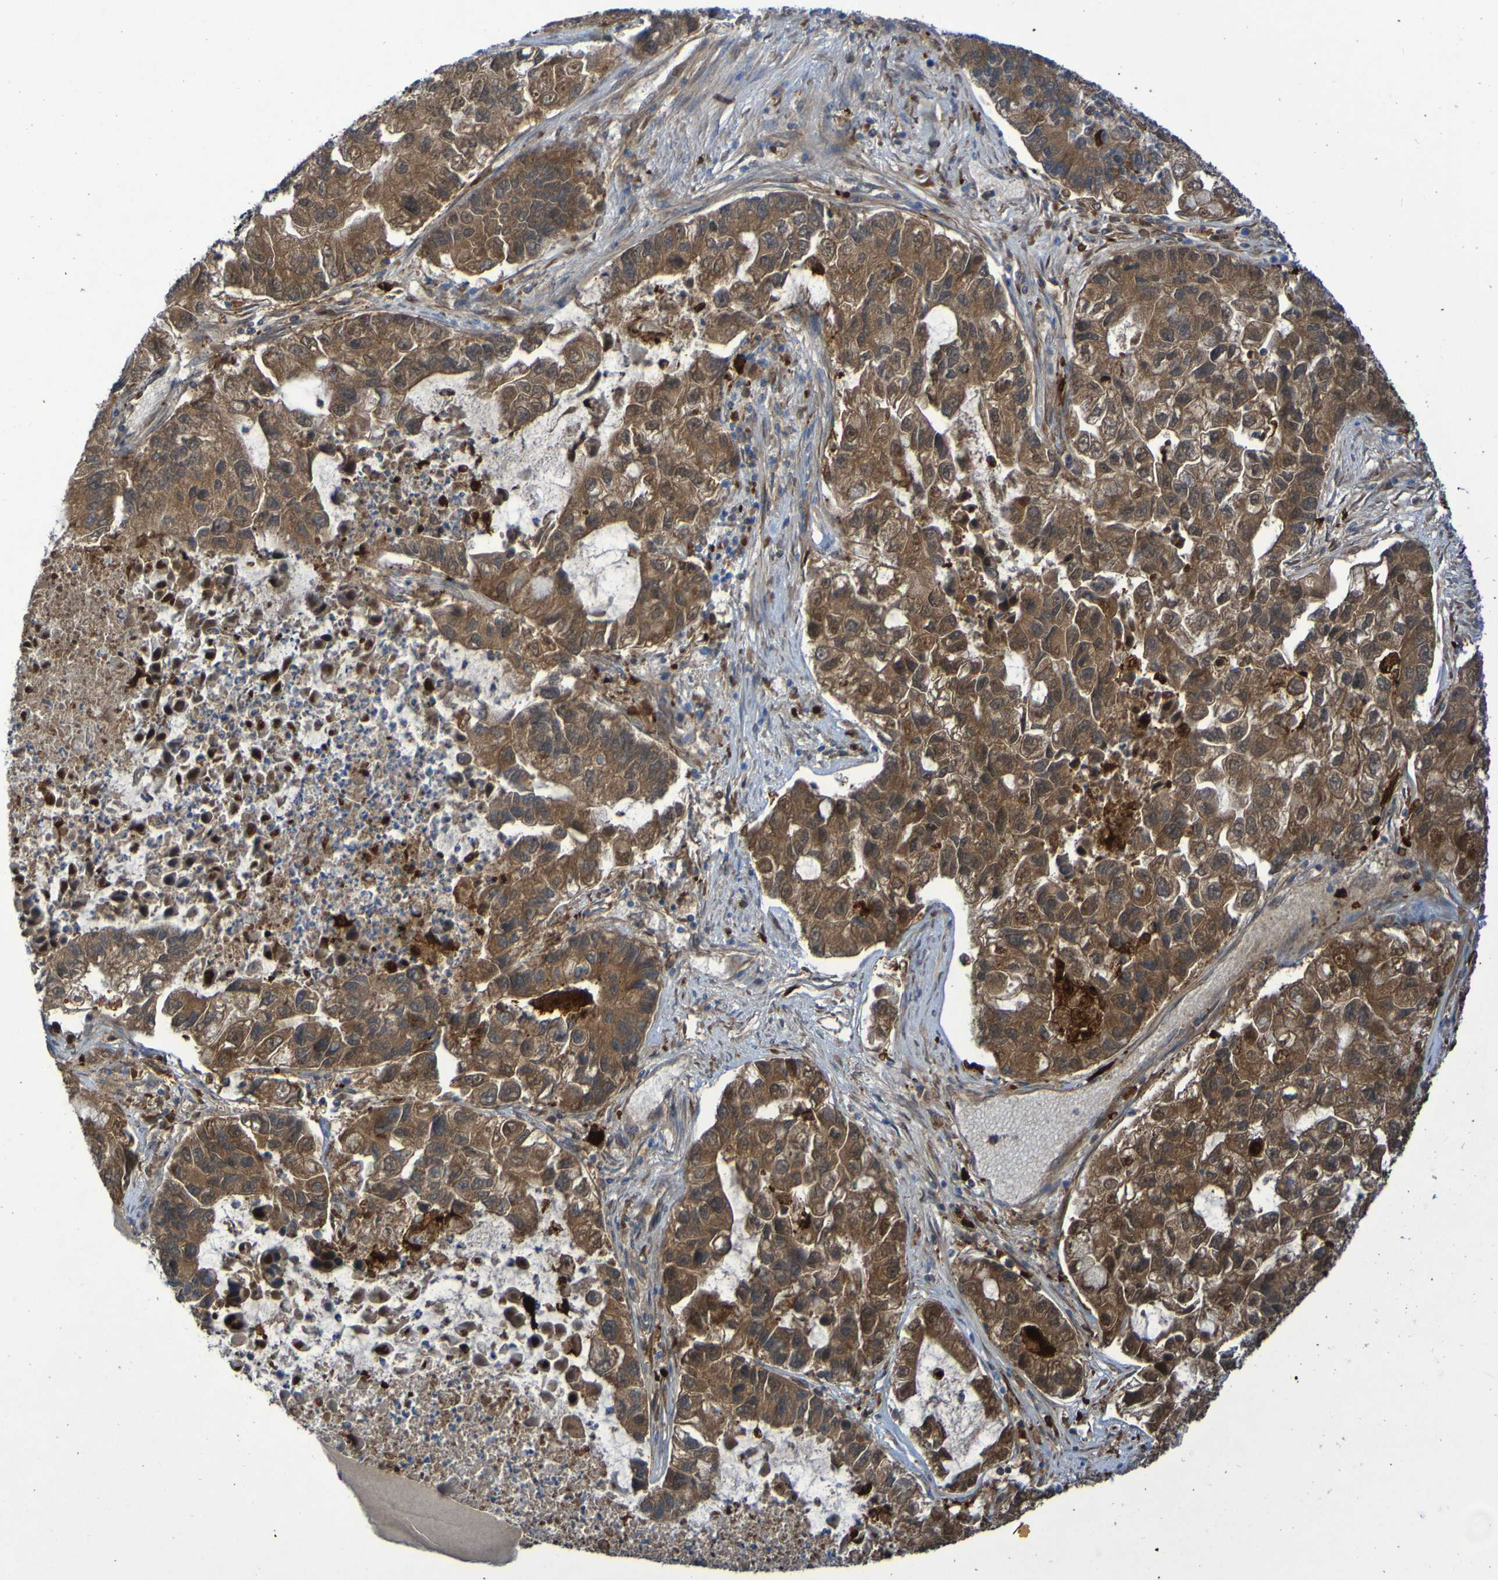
{"staining": {"intensity": "moderate", "quantity": ">75%", "location": "cytoplasmic/membranous"}, "tissue": "lung cancer", "cell_type": "Tumor cells", "image_type": "cancer", "snomed": [{"axis": "morphology", "description": "Adenocarcinoma, NOS"}, {"axis": "topography", "description": "Lung"}], "caption": "The immunohistochemical stain highlights moderate cytoplasmic/membranous staining in tumor cells of adenocarcinoma (lung) tissue.", "gene": "MPPE1", "patient": {"sex": "female", "age": 51}}